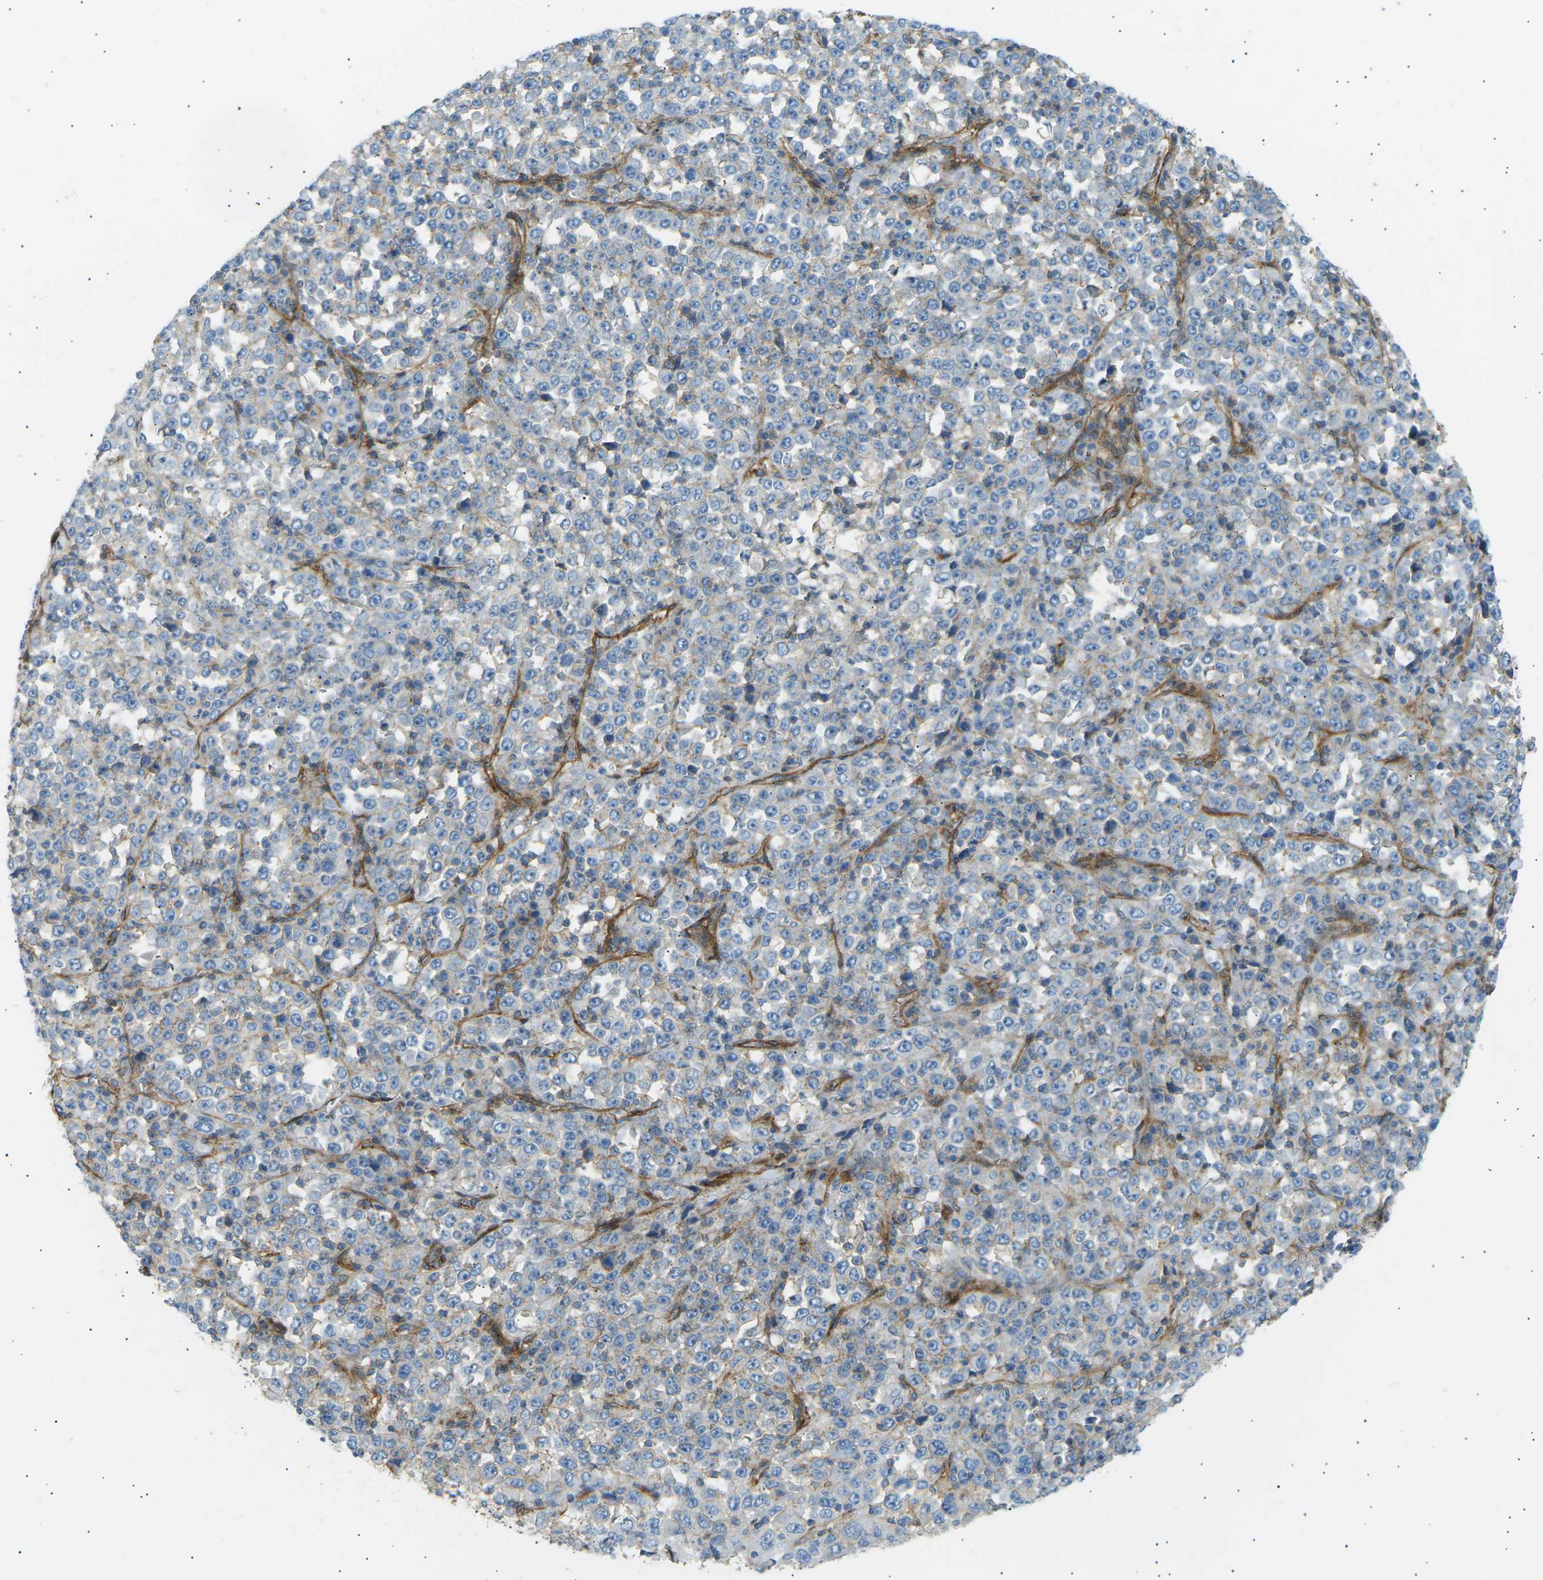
{"staining": {"intensity": "negative", "quantity": "none", "location": "none"}, "tissue": "stomach cancer", "cell_type": "Tumor cells", "image_type": "cancer", "snomed": [{"axis": "morphology", "description": "Normal tissue, NOS"}, {"axis": "morphology", "description": "Adenocarcinoma, NOS"}, {"axis": "topography", "description": "Stomach, upper"}, {"axis": "topography", "description": "Stomach"}], "caption": "IHC of stomach cancer (adenocarcinoma) displays no positivity in tumor cells.", "gene": "ATP2B4", "patient": {"sex": "male", "age": 59}}